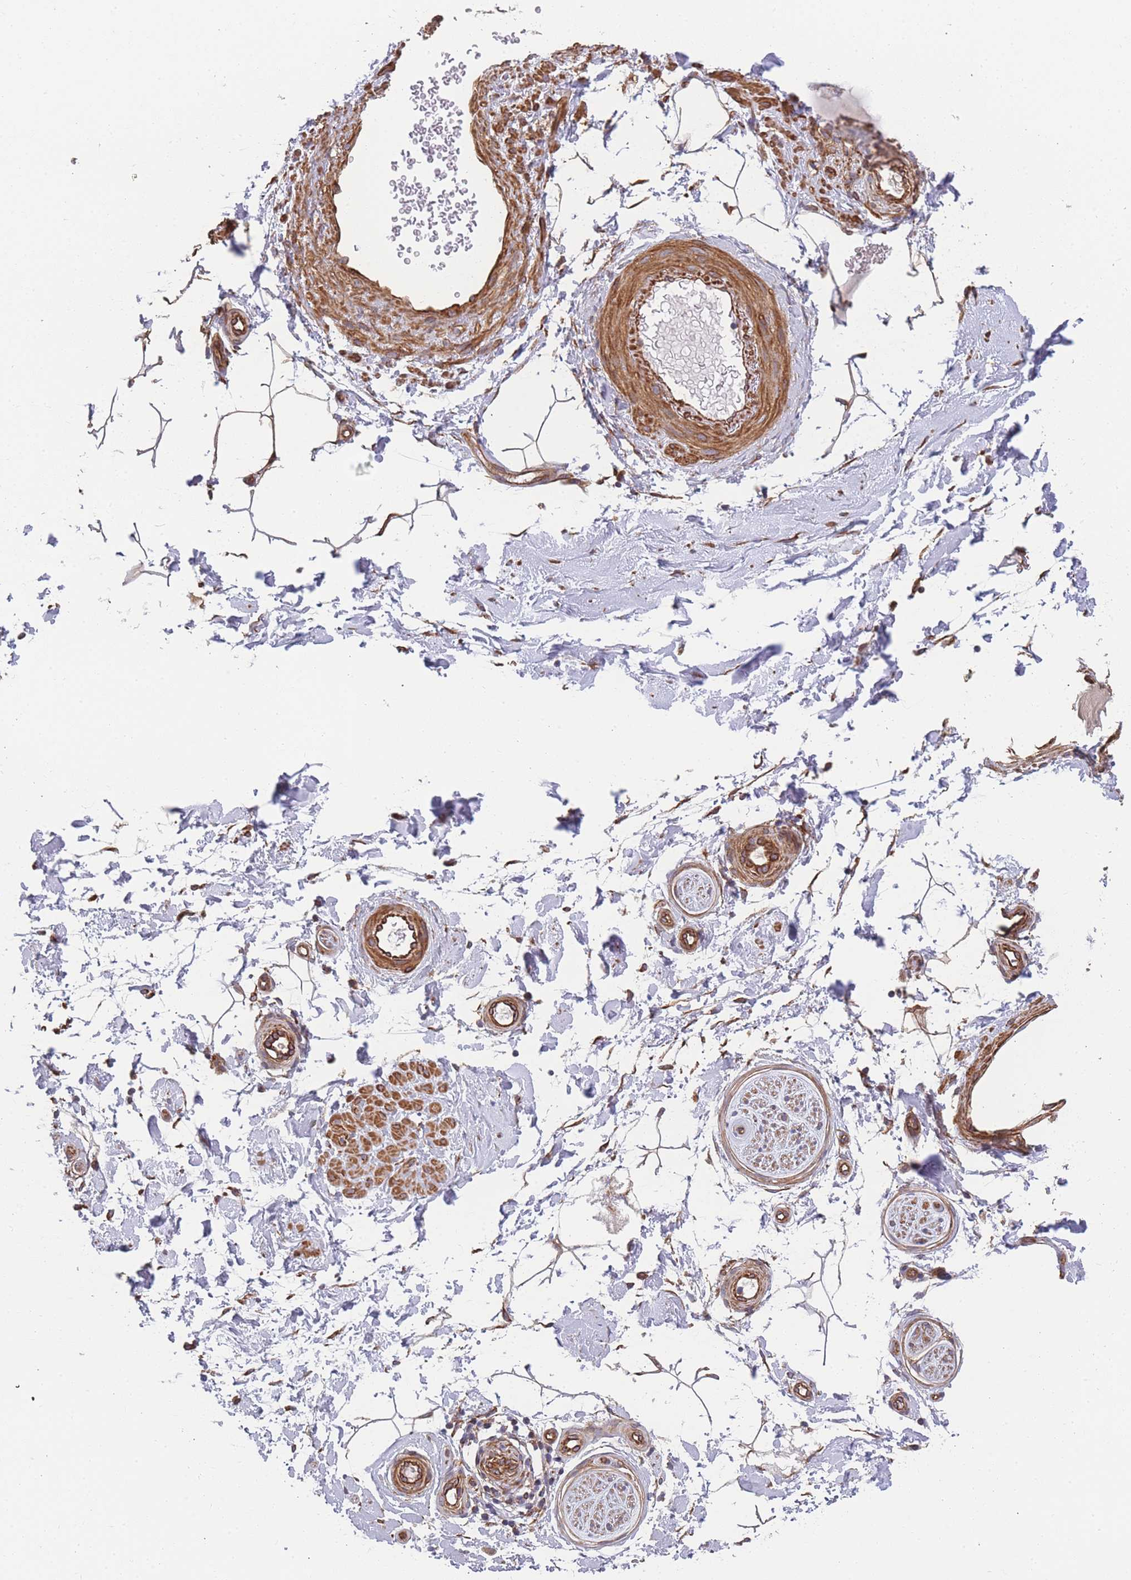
{"staining": {"intensity": "moderate", "quantity": ">75%", "location": "cytoplasmic/membranous"}, "tissue": "adipose tissue", "cell_type": "Adipocytes", "image_type": "normal", "snomed": [{"axis": "morphology", "description": "Normal tissue, NOS"}, {"axis": "topography", "description": "Soft tissue"}, {"axis": "topography", "description": "Adipose tissue"}, {"axis": "topography", "description": "Vascular tissue"}, {"axis": "topography", "description": "Peripheral nerve tissue"}], "caption": "Adipose tissue stained with DAB (3,3'-diaminobenzidine) immunohistochemistry (IHC) displays medium levels of moderate cytoplasmic/membranous positivity in about >75% of adipocytes. (Brightfield microscopy of DAB IHC at high magnification).", "gene": "MTRES1", "patient": {"sex": "male", "age": 74}}